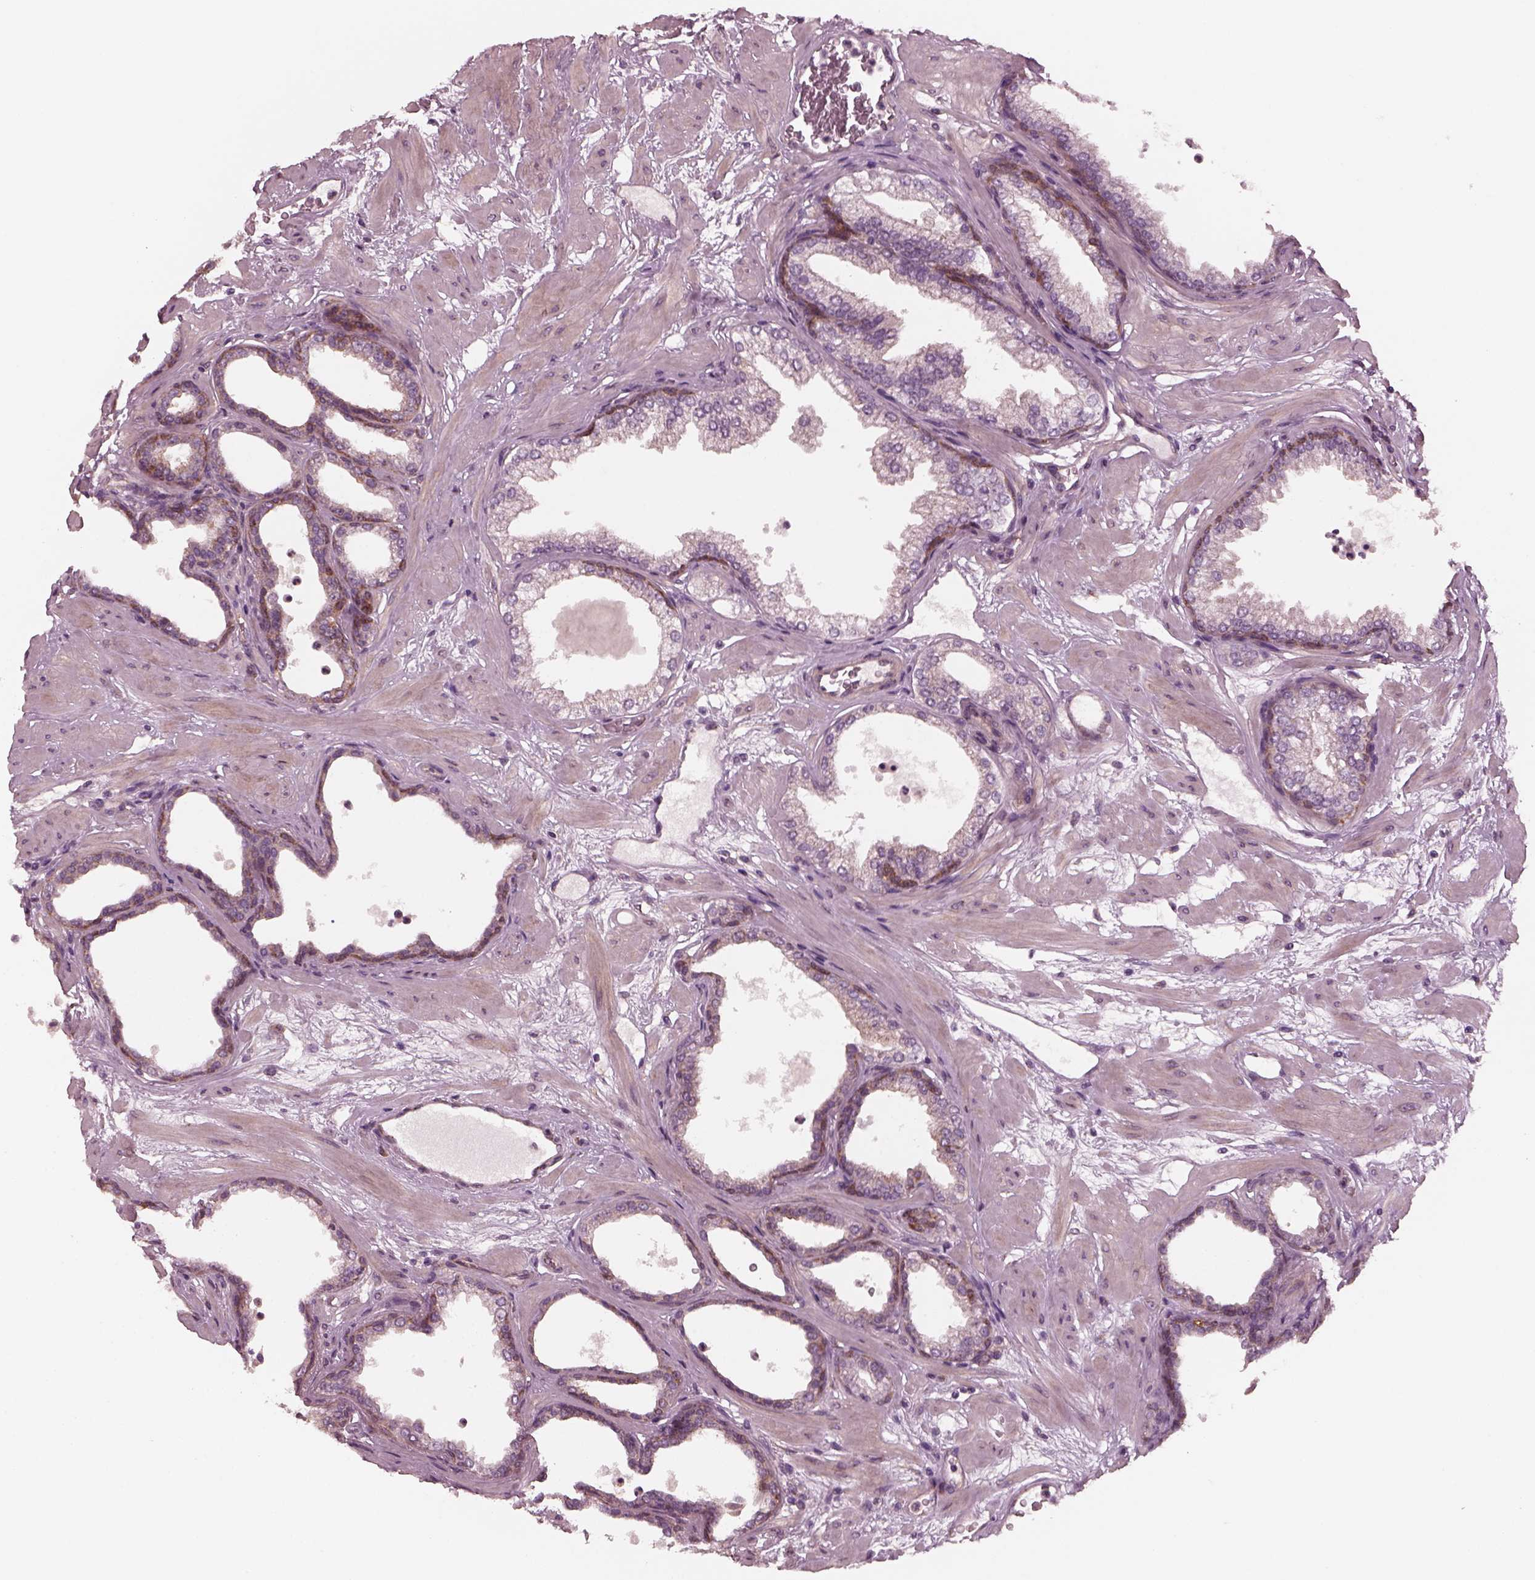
{"staining": {"intensity": "strong", "quantity": "25%-75%", "location": "cytoplasmic/membranous"}, "tissue": "prostate", "cell_type": "Glandular cells", "image_type": "normal", "snomed": [{"axis": "morphology", "description": "Normal tissue, NOS"}, {"axis": "topography", "description": "Prostate"}], "caption": "A histopathology image of human prostate stained for a protein exhibits strong cytoplasmic/membranous brown staining in glandular cells.", "gene": "TUBG1", "patient": {"sex": "male", "age": 37}}